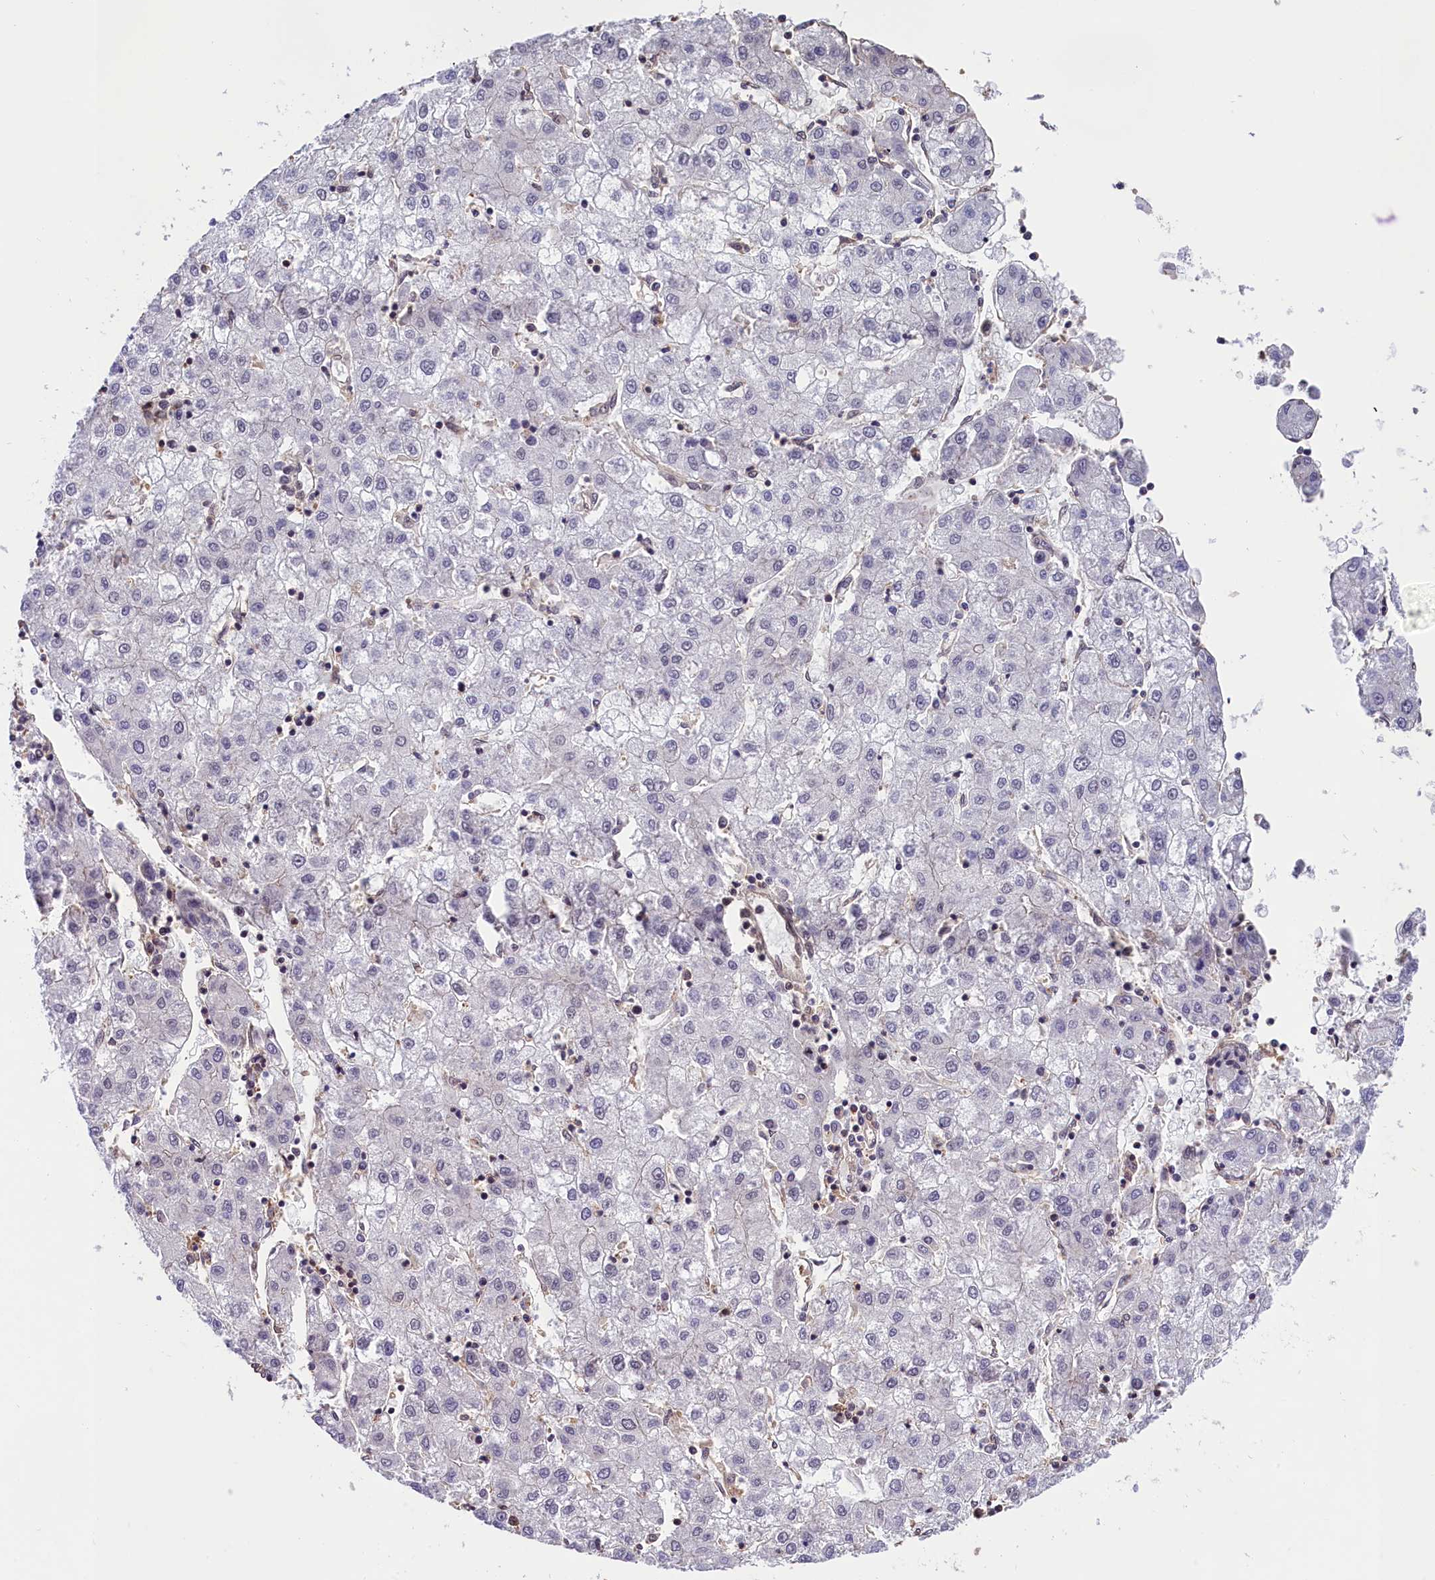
{"staining": {"intensity": "negative", "quantity": "none", "location": "none"}, "tissue": "liver cancer", "cell_type": "Tumor cells", "image_type": "cancer", "snomed": [{"axis": "morphology", "description": "Carcinoma, Hepatocellular, NOS"}, {"axis": "topography", "description": "Liver"}], "caption": "High power microscopy micrograph of an immunohistochemistry (IHC) photomicrograph of liver cancer, revealing no significant staining in tumor cells.", "gene": "ZC3H4", "patient": {"sex": "male", "age": 72}}